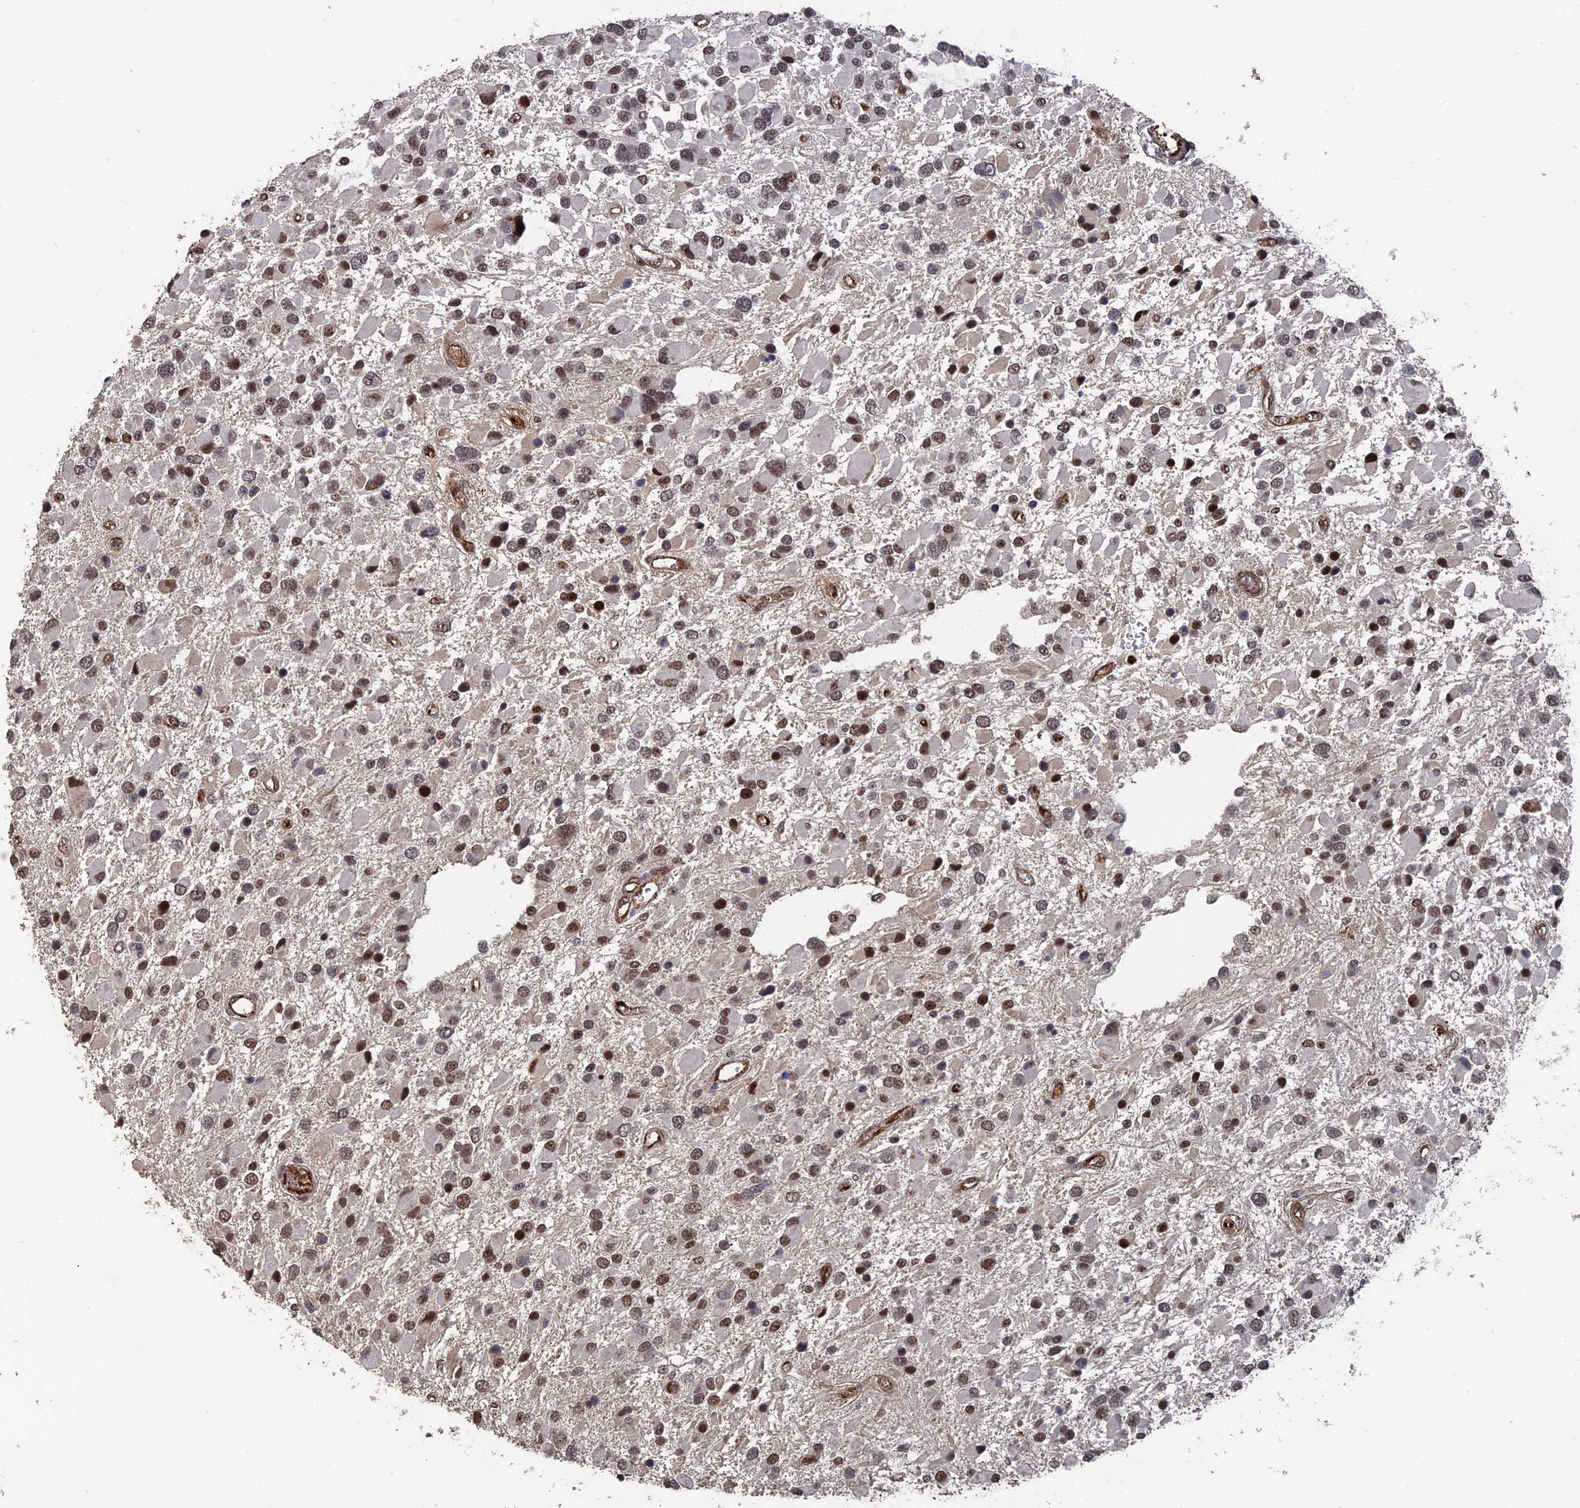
{"staining": {"intensity": "moderate", "quantity": ">75%", "location": "nuclear"}, "tissue": "glioma", "cell_type": "Tumor cells", "image_type": "cancer", "snomed": [{"axis": "morphology", "description": "Glioma, malignant, High grade"}, {"axis": "topography", "description": "Brain"}], "caption": "Protein analysis of malignant glioma (high-grade) tissue displays moderate nuclear positivity in approximately >75% of tumor cells.", "gene": "SH3D21", "patient": {"sex": "male", "age": 53}}